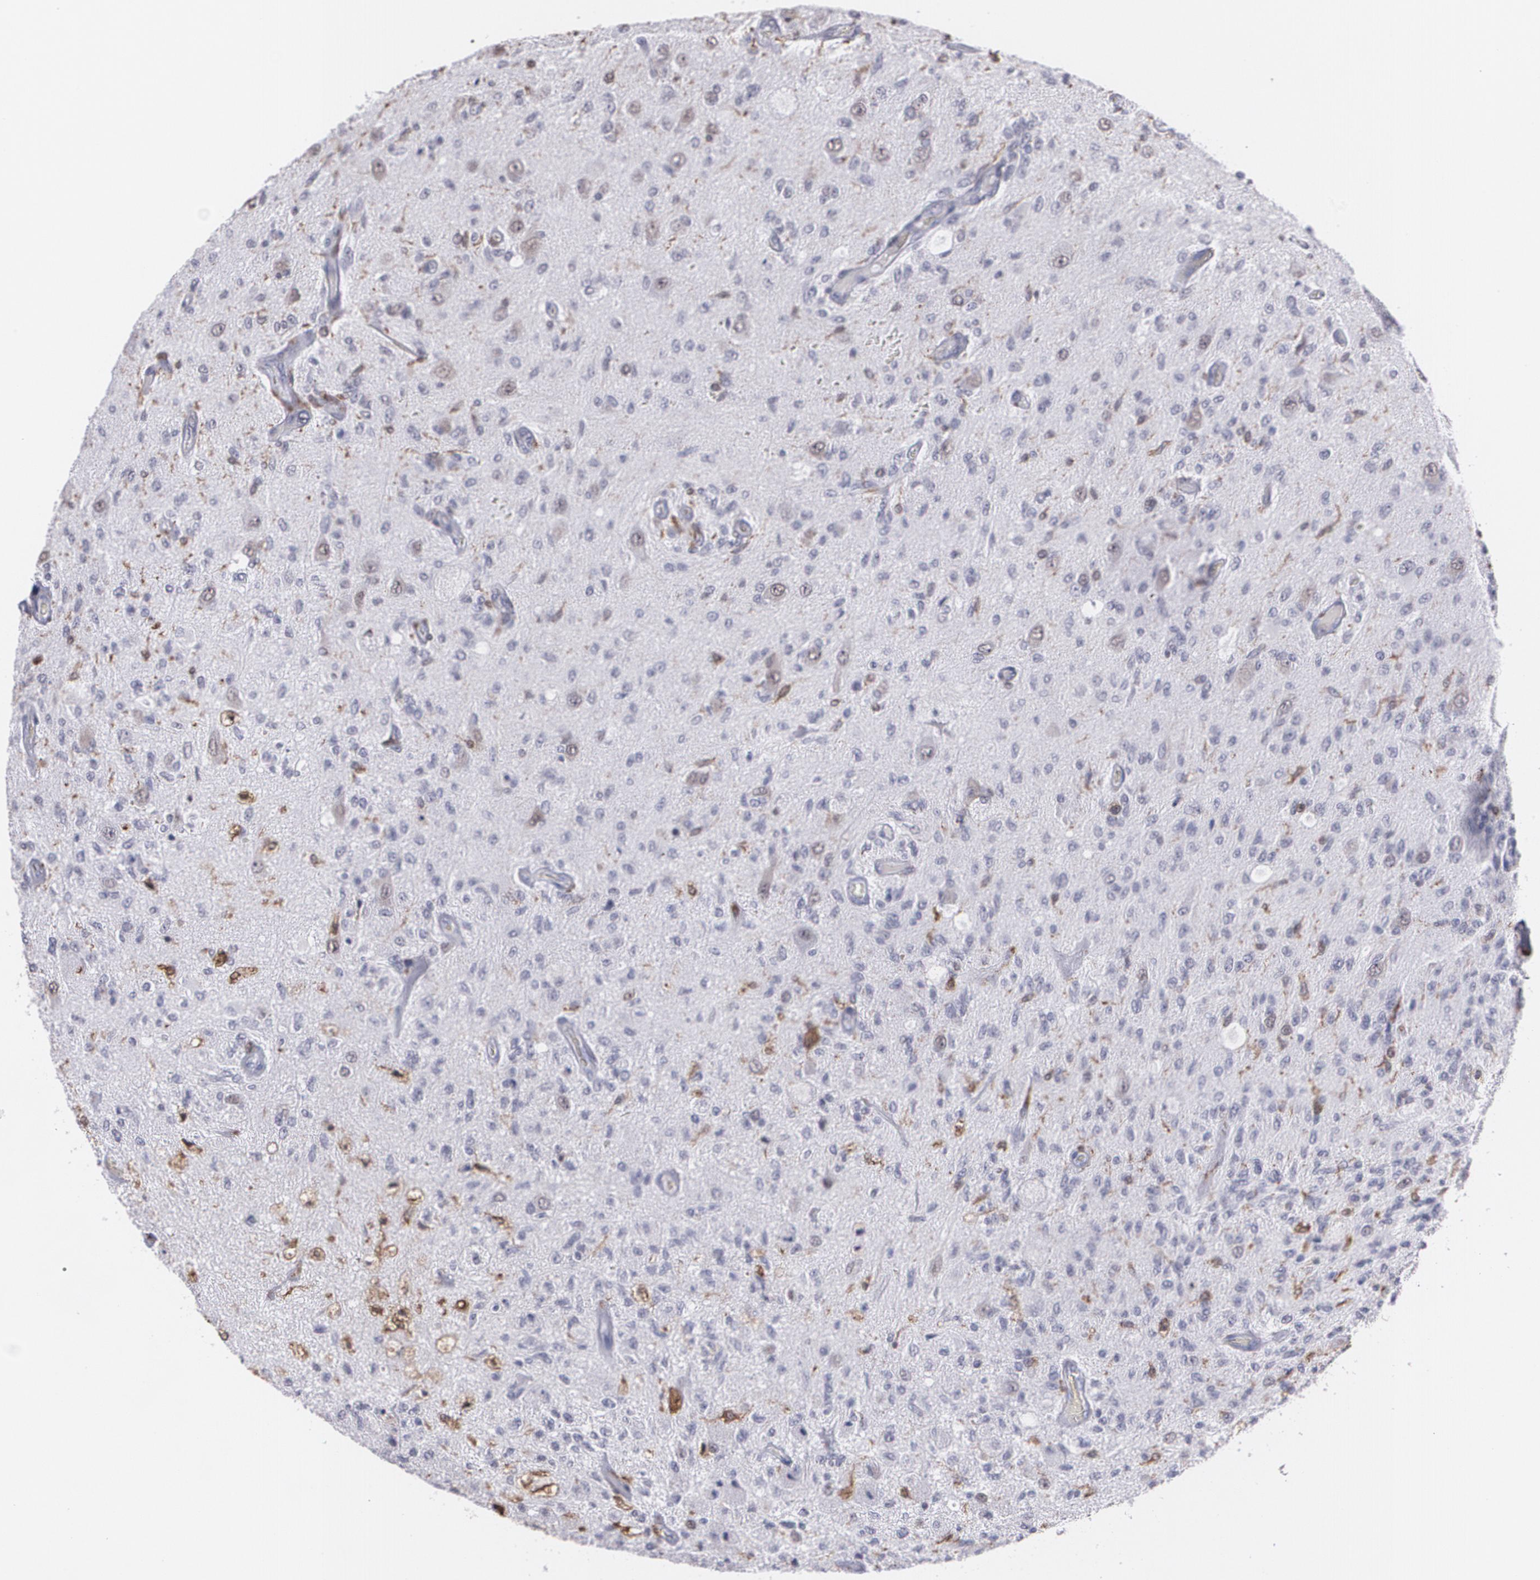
{"staining": {"intensity": "negative", "quantity": "none", "location": "none"}, "tissue": "glioma", "cell_type": "Tumor cells", "image_type": "cancer", "snomed": [{"axis": "morphology", "description": "Normal tissue, NOS"}, {"axis": "morphology", "description": "Glioma, malignant, High grade"}, {"axis": "topography", "description": "Cerebral cortex"}], "caption": "A high-resolution photomicrograph shows immunohistochemistry staining of malignant glioma (high-grade), which shows no significant expression in tumor cells.", "gene": "NCF2", "patient": {"sex": "male", "age": 77}}